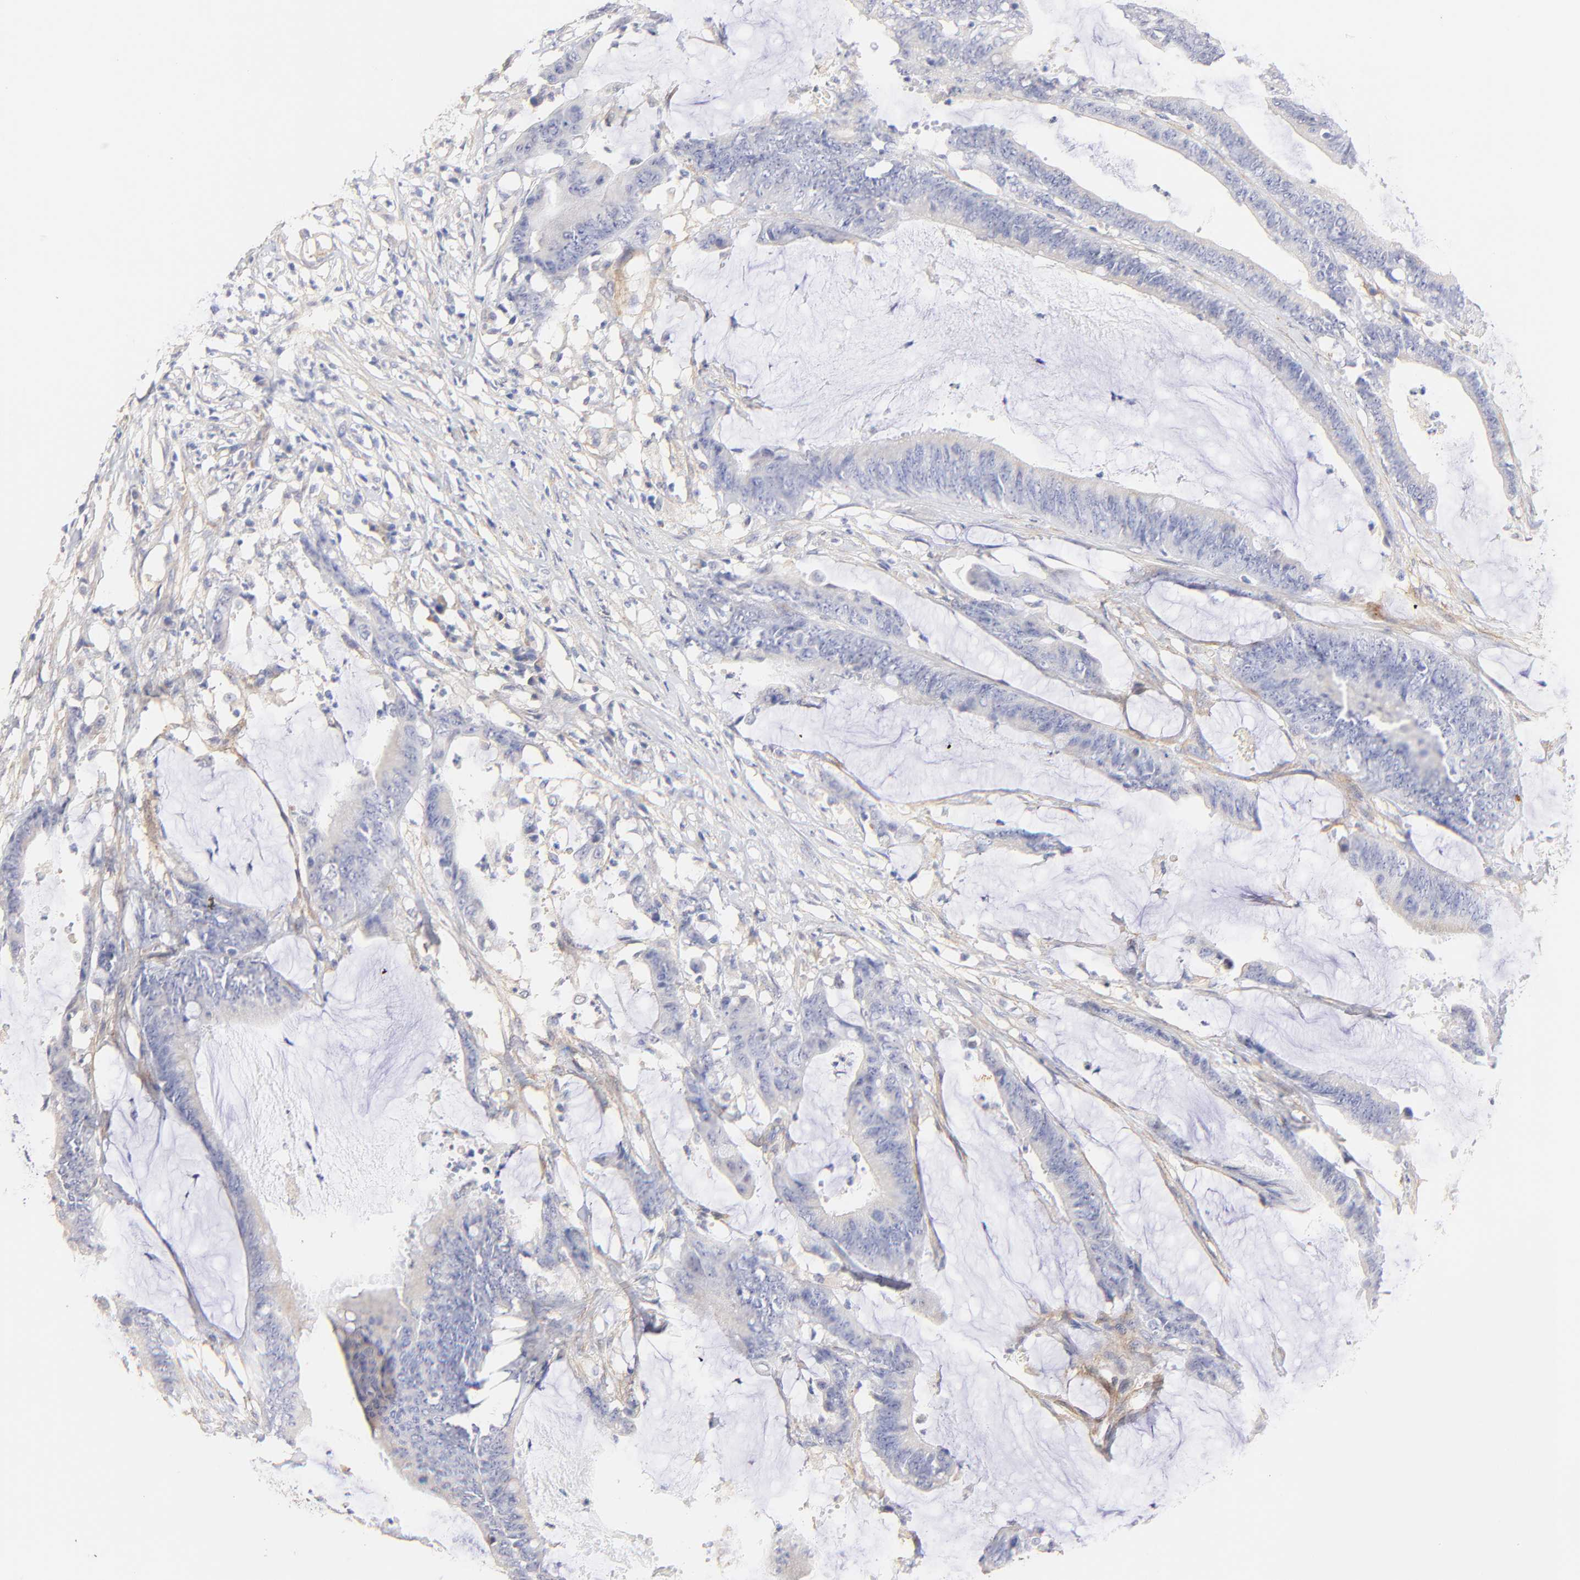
{"staining": {"intensity": "weak", "quantity": "25%-75%", "location": "cytoplasmic/membranous"}, "tissue": "colorectal cancer", "cell_type": "Tumor cells", "image_type": "cancer", "snomed": [{"axis": "morphology", "description": "Adenocarcinoma, NOS"}, {"axis": "topography", "description": "Rectum"}], "caption": "An IHC image of tumor tissue is shown. Protein staining in brown labels weak cytoplasmic/membranous positivity in colorectal adenocarcinoma within tumor cells. (DAB IHC with brightfield microscopy, high magnification).", "gene": "ACTRT1", "patient": {"sex": "female", "age": 66}}